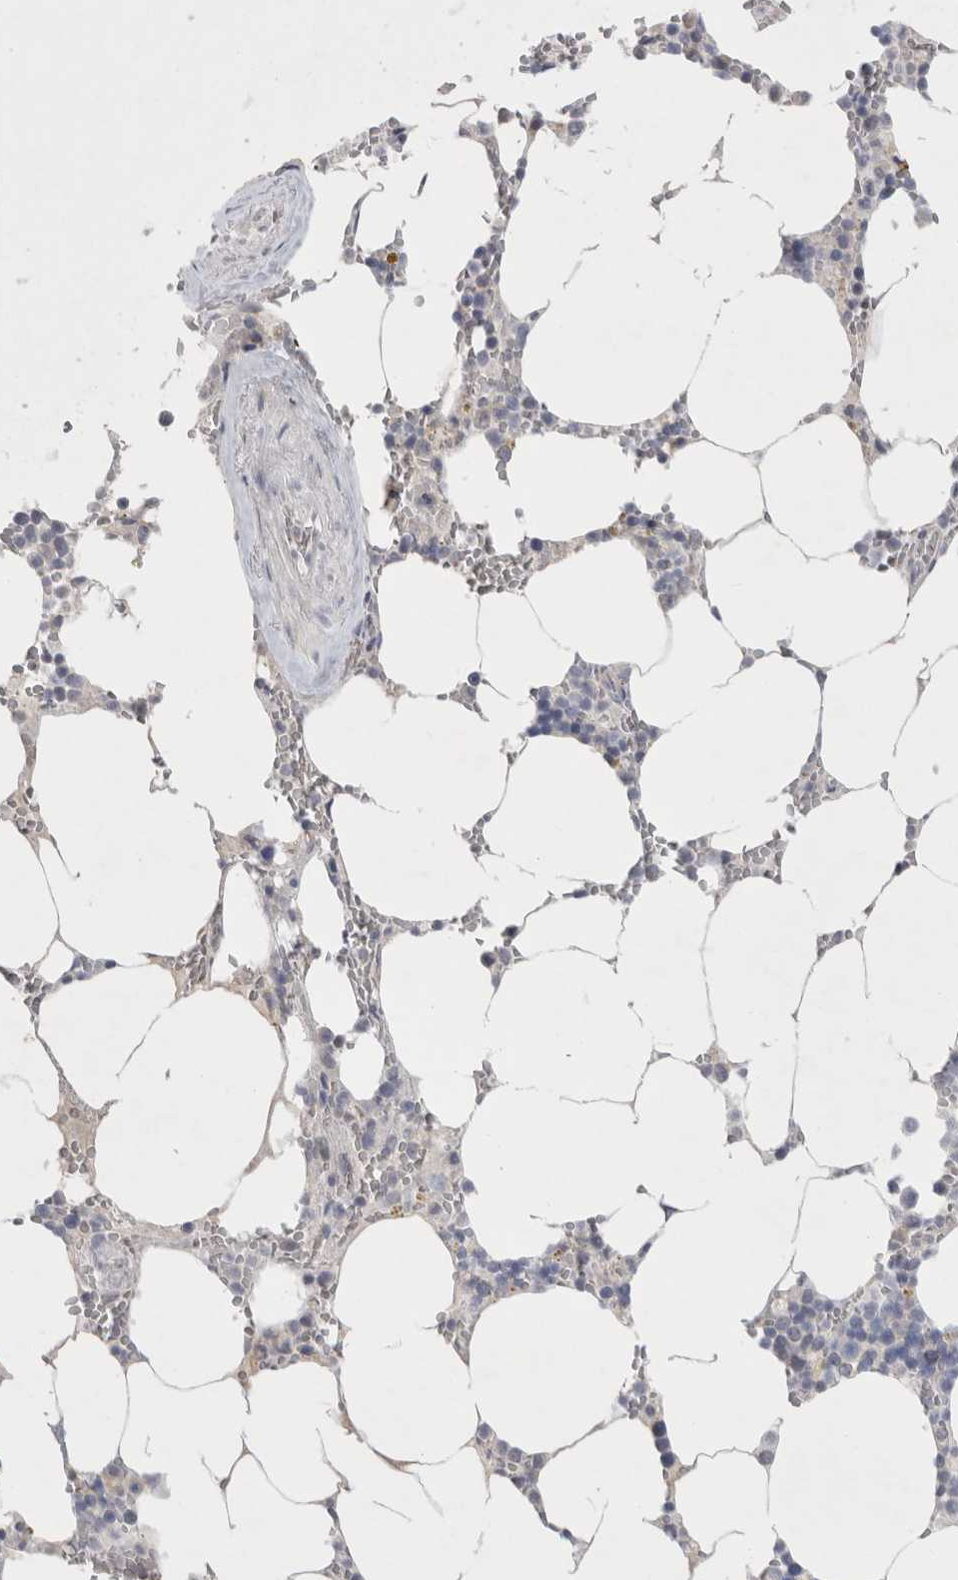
{"staining": {"intensity": "negative", "quantity": "none", "location": "none"}, "tissue": "bone marrow", "cell_type": "Hematopoietic cells", "image_type": "normal", "snomed": [{"axis": "morphology", "description": "Normal tissue, NOS"}, {"axis": "topography", "description": "Bone marrow"}], "caption": "Immunohistochemical staining of unremarkable bone marrow reveals no significant staining in hematopoietic cells. The staining was performed using DAB (3,3'-diaminobenzidine) to visualize the protein expression in brown, while the nuclei were stained in blue with hematoxylin (Magnification: 20x).", "gene": "GAA", "patient": {"sex": "male", "age": 70}}